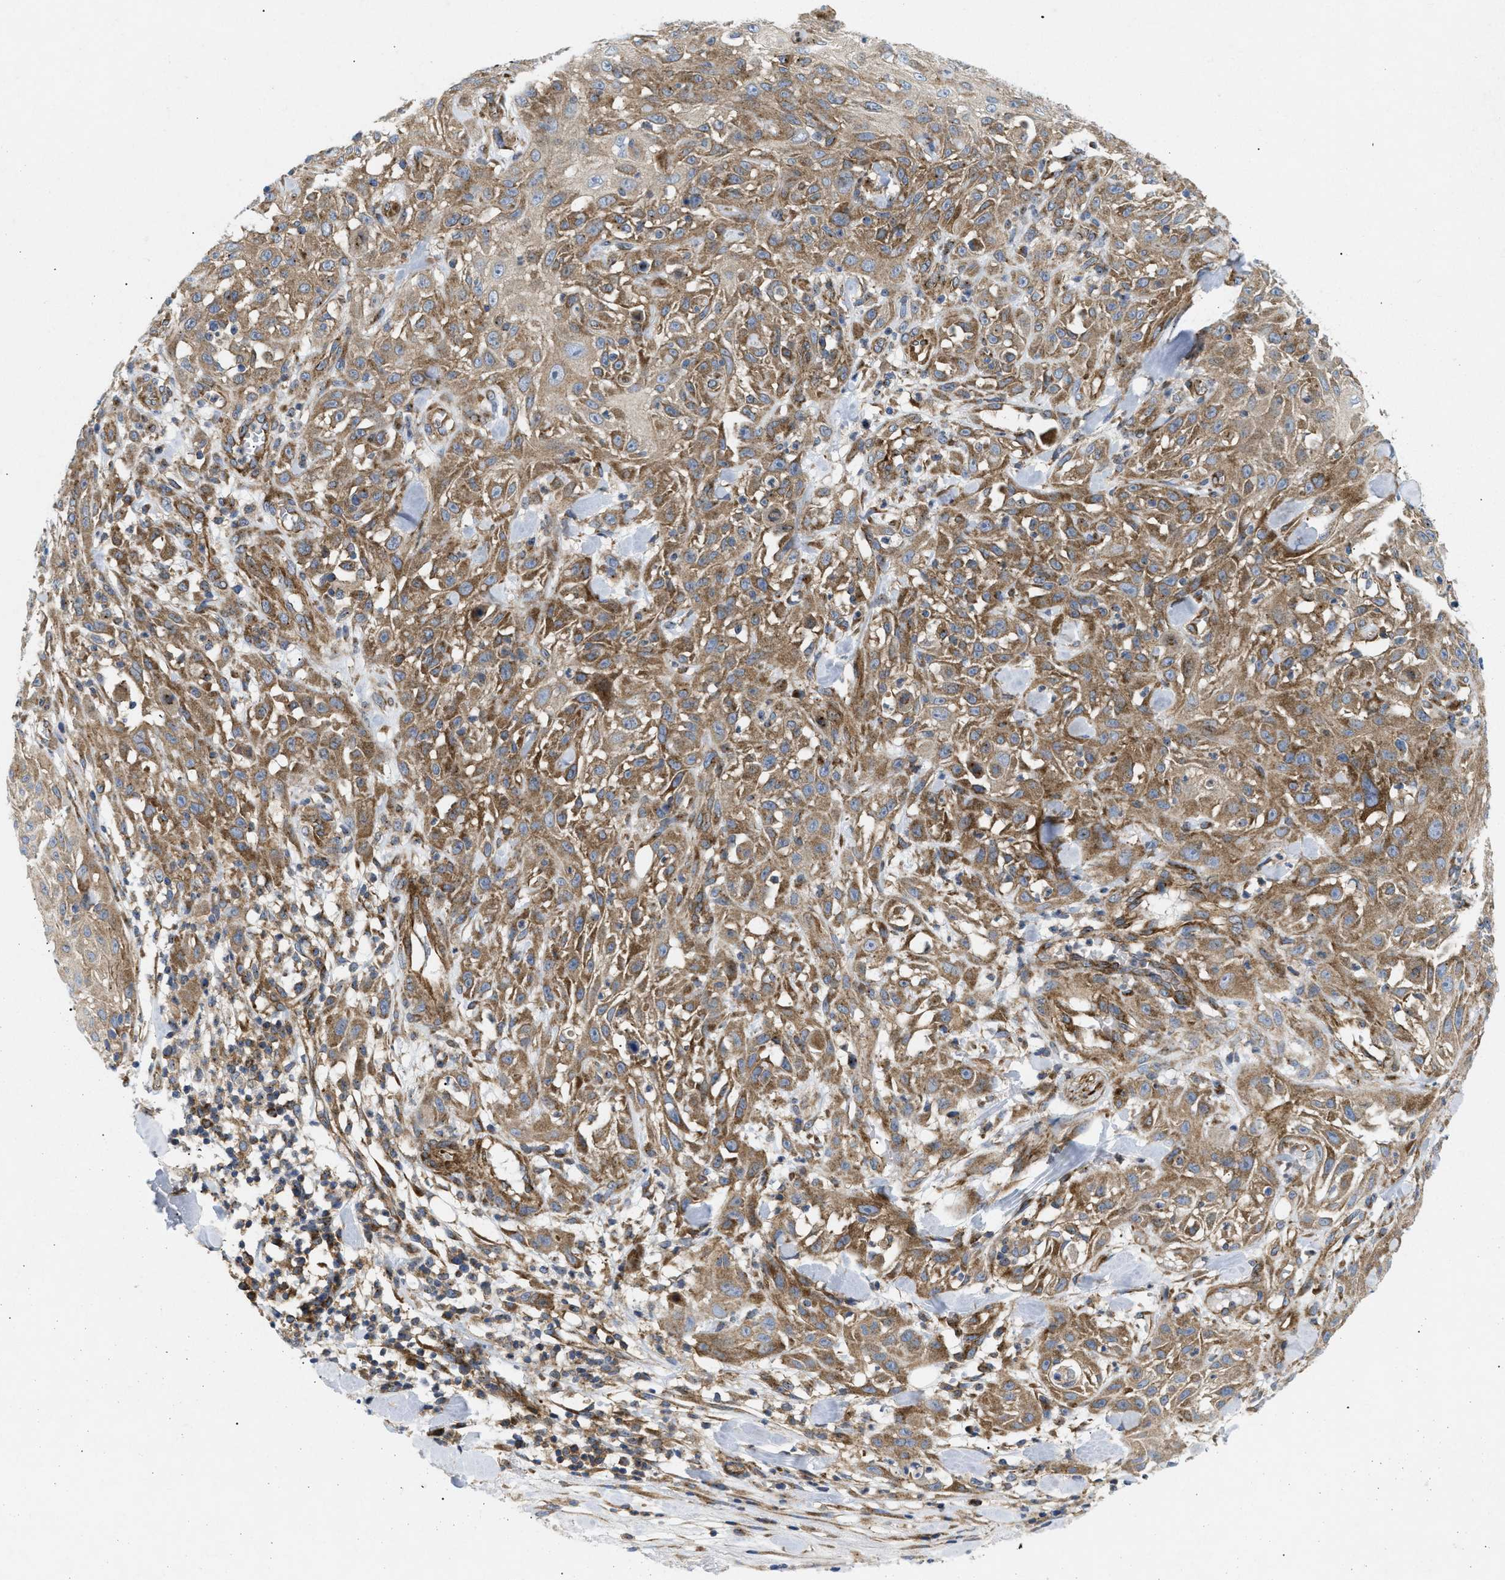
{"staining": {"intensity": "moderate", "quantity": ">75%", "location": "cytoplasmic/membranous"}, "tissue": "skin cancer", "cell_type": "Tumor cells", "image_type": "cancer", "snomed": [{"axis": "morphology", "description": "Squamous cell carcinoma, NOS"}, {"axis": "topography", "description": "Skin"}], "caption": "Protein expression by immunohistochemistry (IHC) displays moderate cytoplasmic/membranous staining in approximately >75% of tumor cells in skin squamous cell carcinoma.", "gene": "DCTN4", "patient": {"sex": "male", "age": 75}}